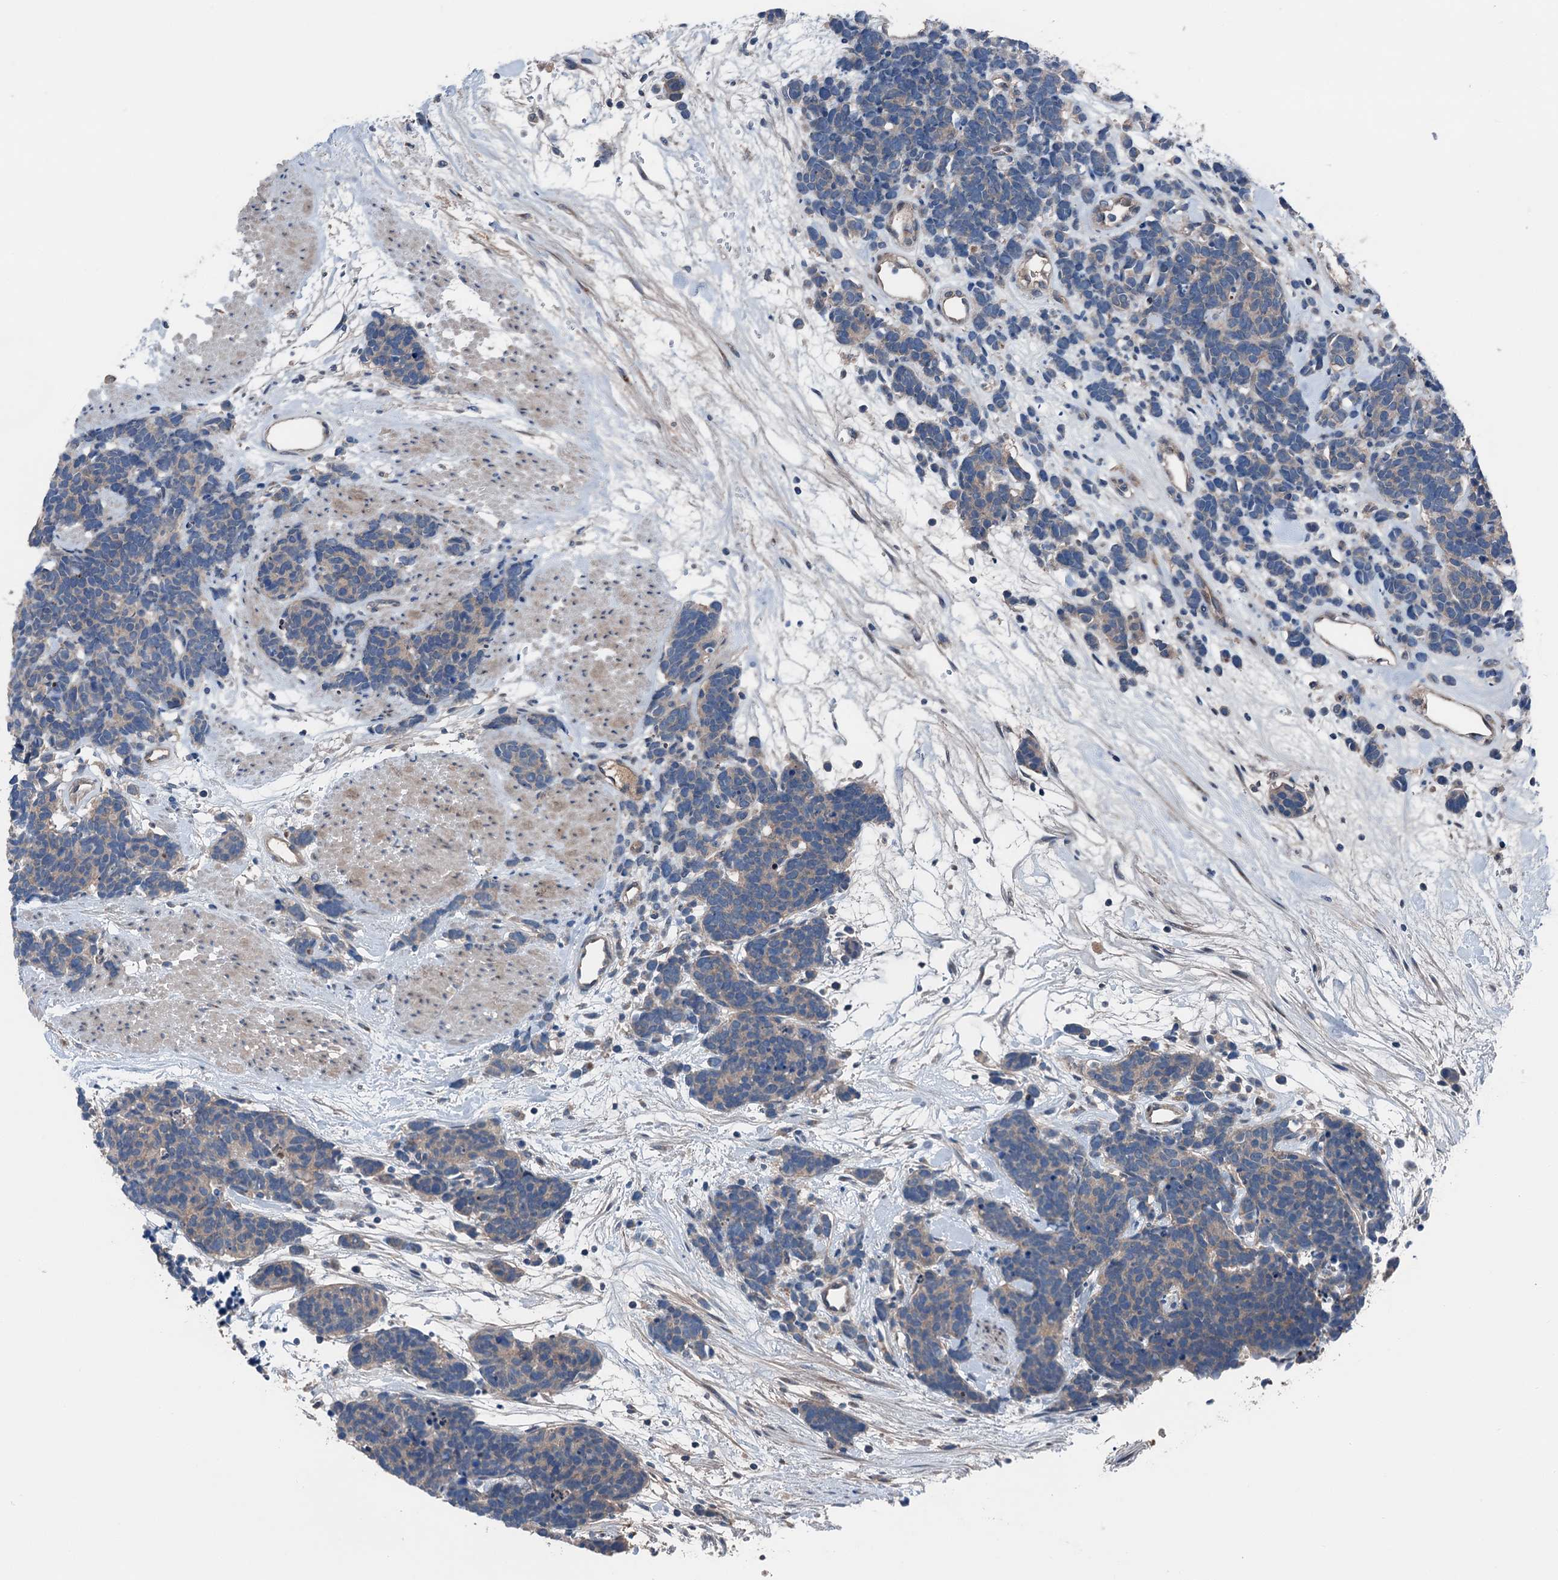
{"staining": {"intensity": "weak", "quantity": "25%-75%", "location": "cytoplasmic/membranous"}, "tissue": "carcinoid", "cell_type": "Tumor cells", "image_type": "cancer", "snomed": [{"axis": "morphology", "description": "Carcinoma, NOS"}, {"axis": "morphology", "description": "Carcinoid, malignant, NOS"}, {"axis": "topography", "description": "Urinary bladder"}], "caption": "Carcinoid (malignant) tissue reveals weak cytoplasmic/membranous positivity in approximately 25%-75% of tumor cells", "gene": "SLC2A10", "patient": {"sex": "male", "age": 57}}